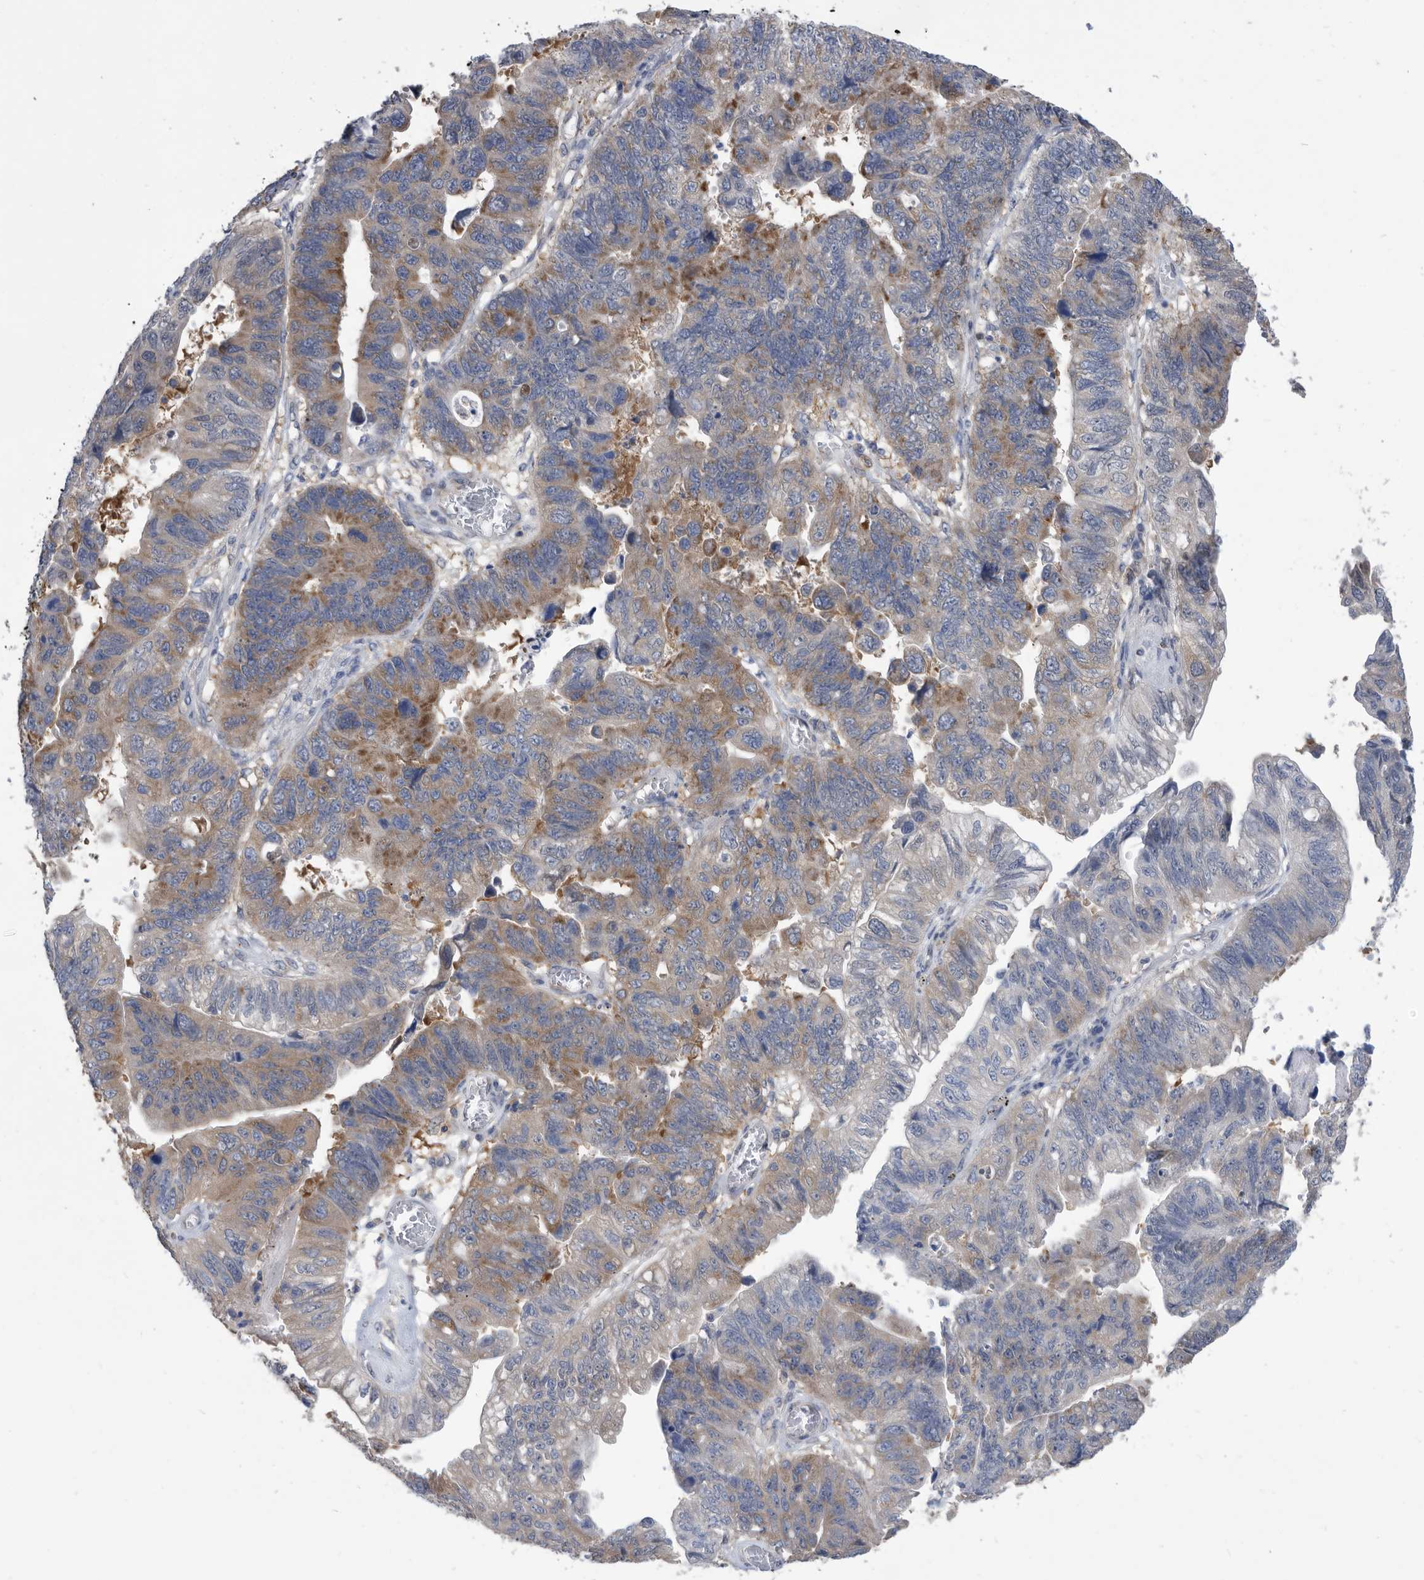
{"staining": {"intensity": "moderate", "quantity": "<25%", "location": "cytoplasmic/membranous"}, "tissue": "stomach cancer", "cell_type": "Tumor cells", "image_type": "cancer", "snomed": [{"axis": "morphology", "description": "Adenocarcinoma, NOS"}, {"axis": "topography", "description": "Stomach"}], "caption": "This is a photomicrograph of IHC staining of stomach cancer, which shows moderate staining in the cytoplasmic/membranous of tumor cells.", "gene": "CCT4", "patient": {"sex": "male", "age": 59}}